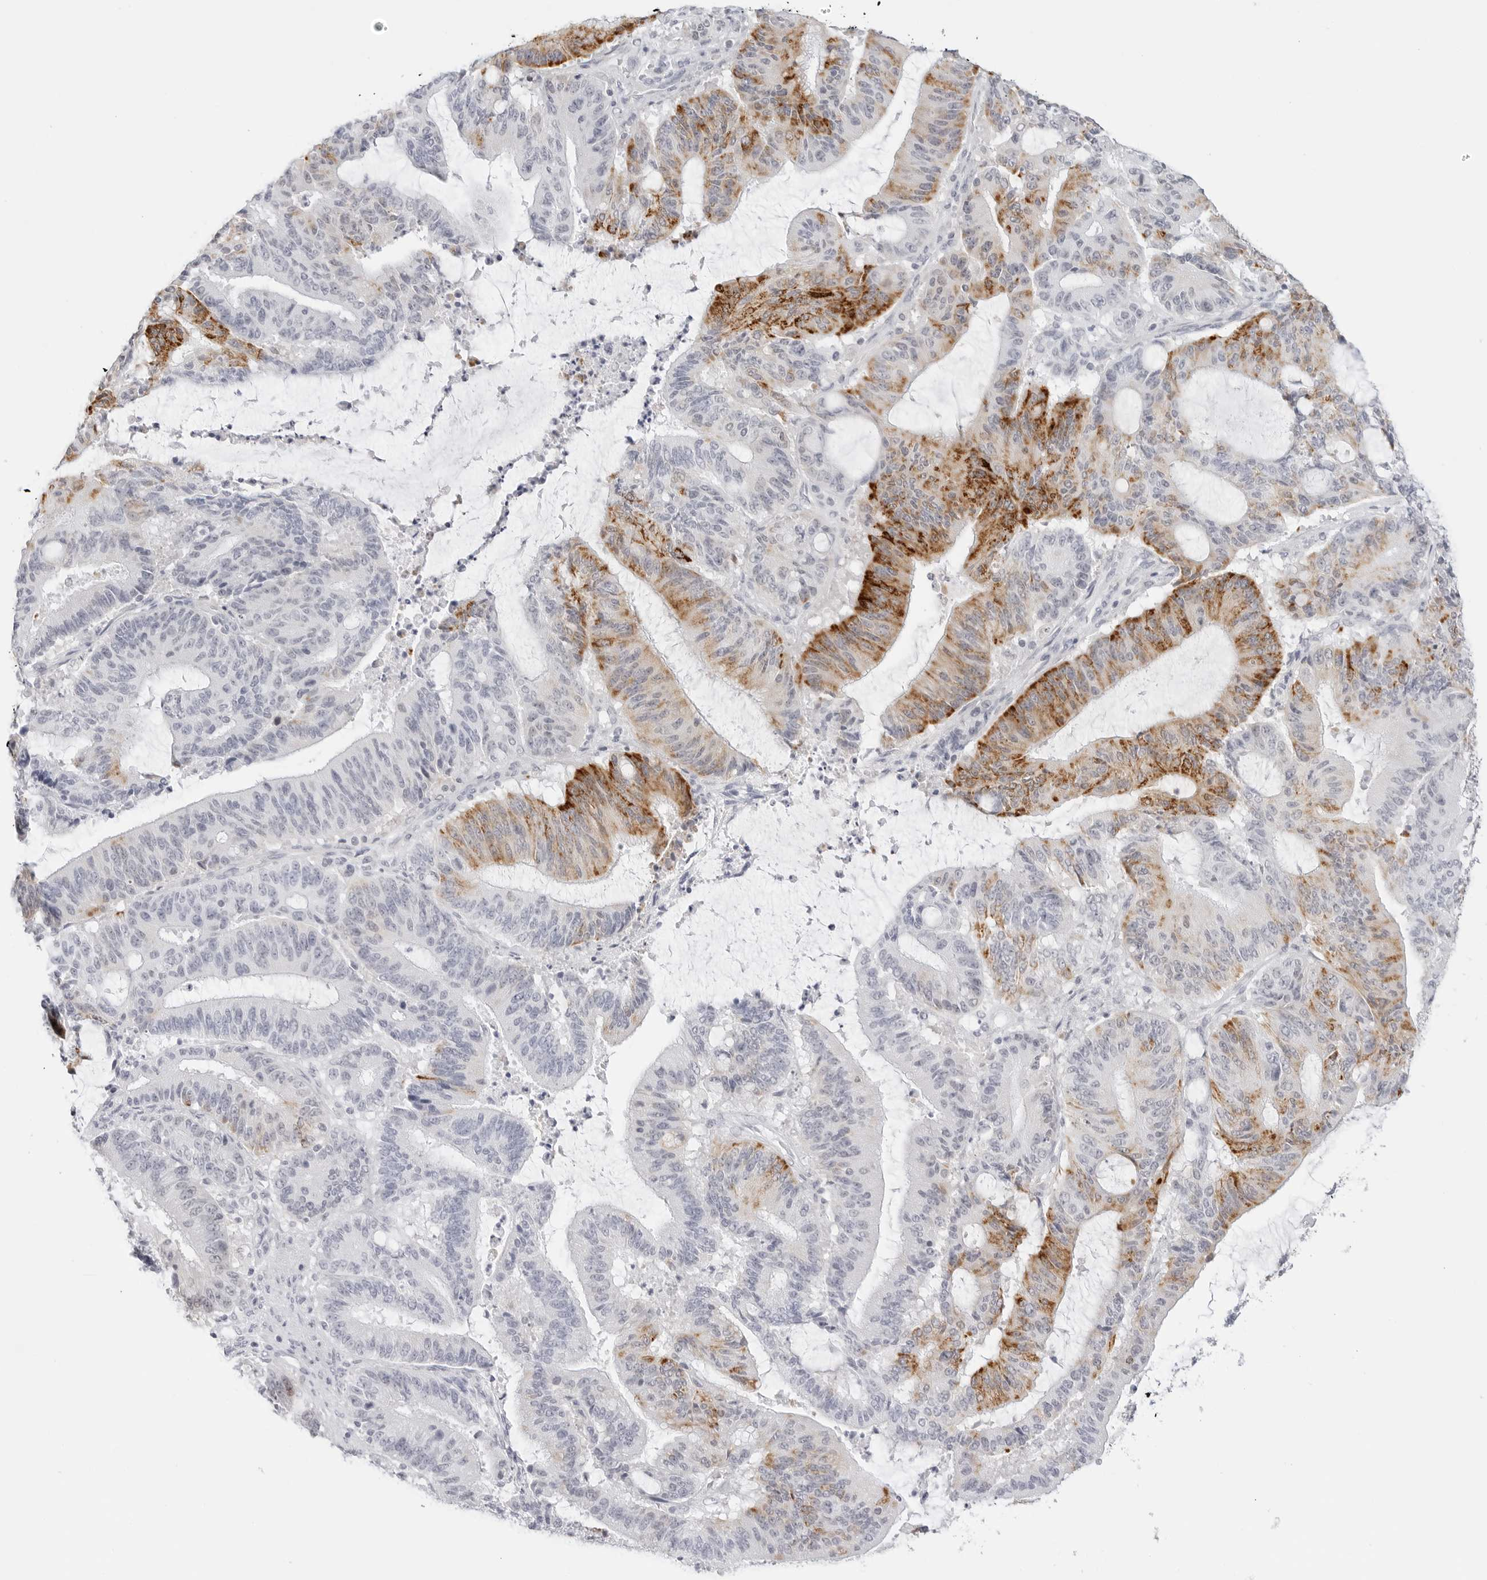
{"staining": {"intensity": "strong", "quantity": "<25%", "location": "cytoplasmic/membranous"}, "tissue": "liver cancer", "cell_type": "Tumor cells", "image_type": "cancer", "snomed": [{"axis": "morphology", "description": "Normal tissue, NOS"}, {"axis": "morphology", "description": "Cholangiocarcinoma"}, {"axis": "topography", "description": "Liver"}, {"axis": "topography", "description": "Peripheral nerve tissue"}], "caption": "This is a micrograph of IHC staining of liver cancer, which shows strong staining in the cytoplasmic/membranous of tumor cells.", "gene": "HMGCS2", "patient": {"sex": "female", "age": 73}}